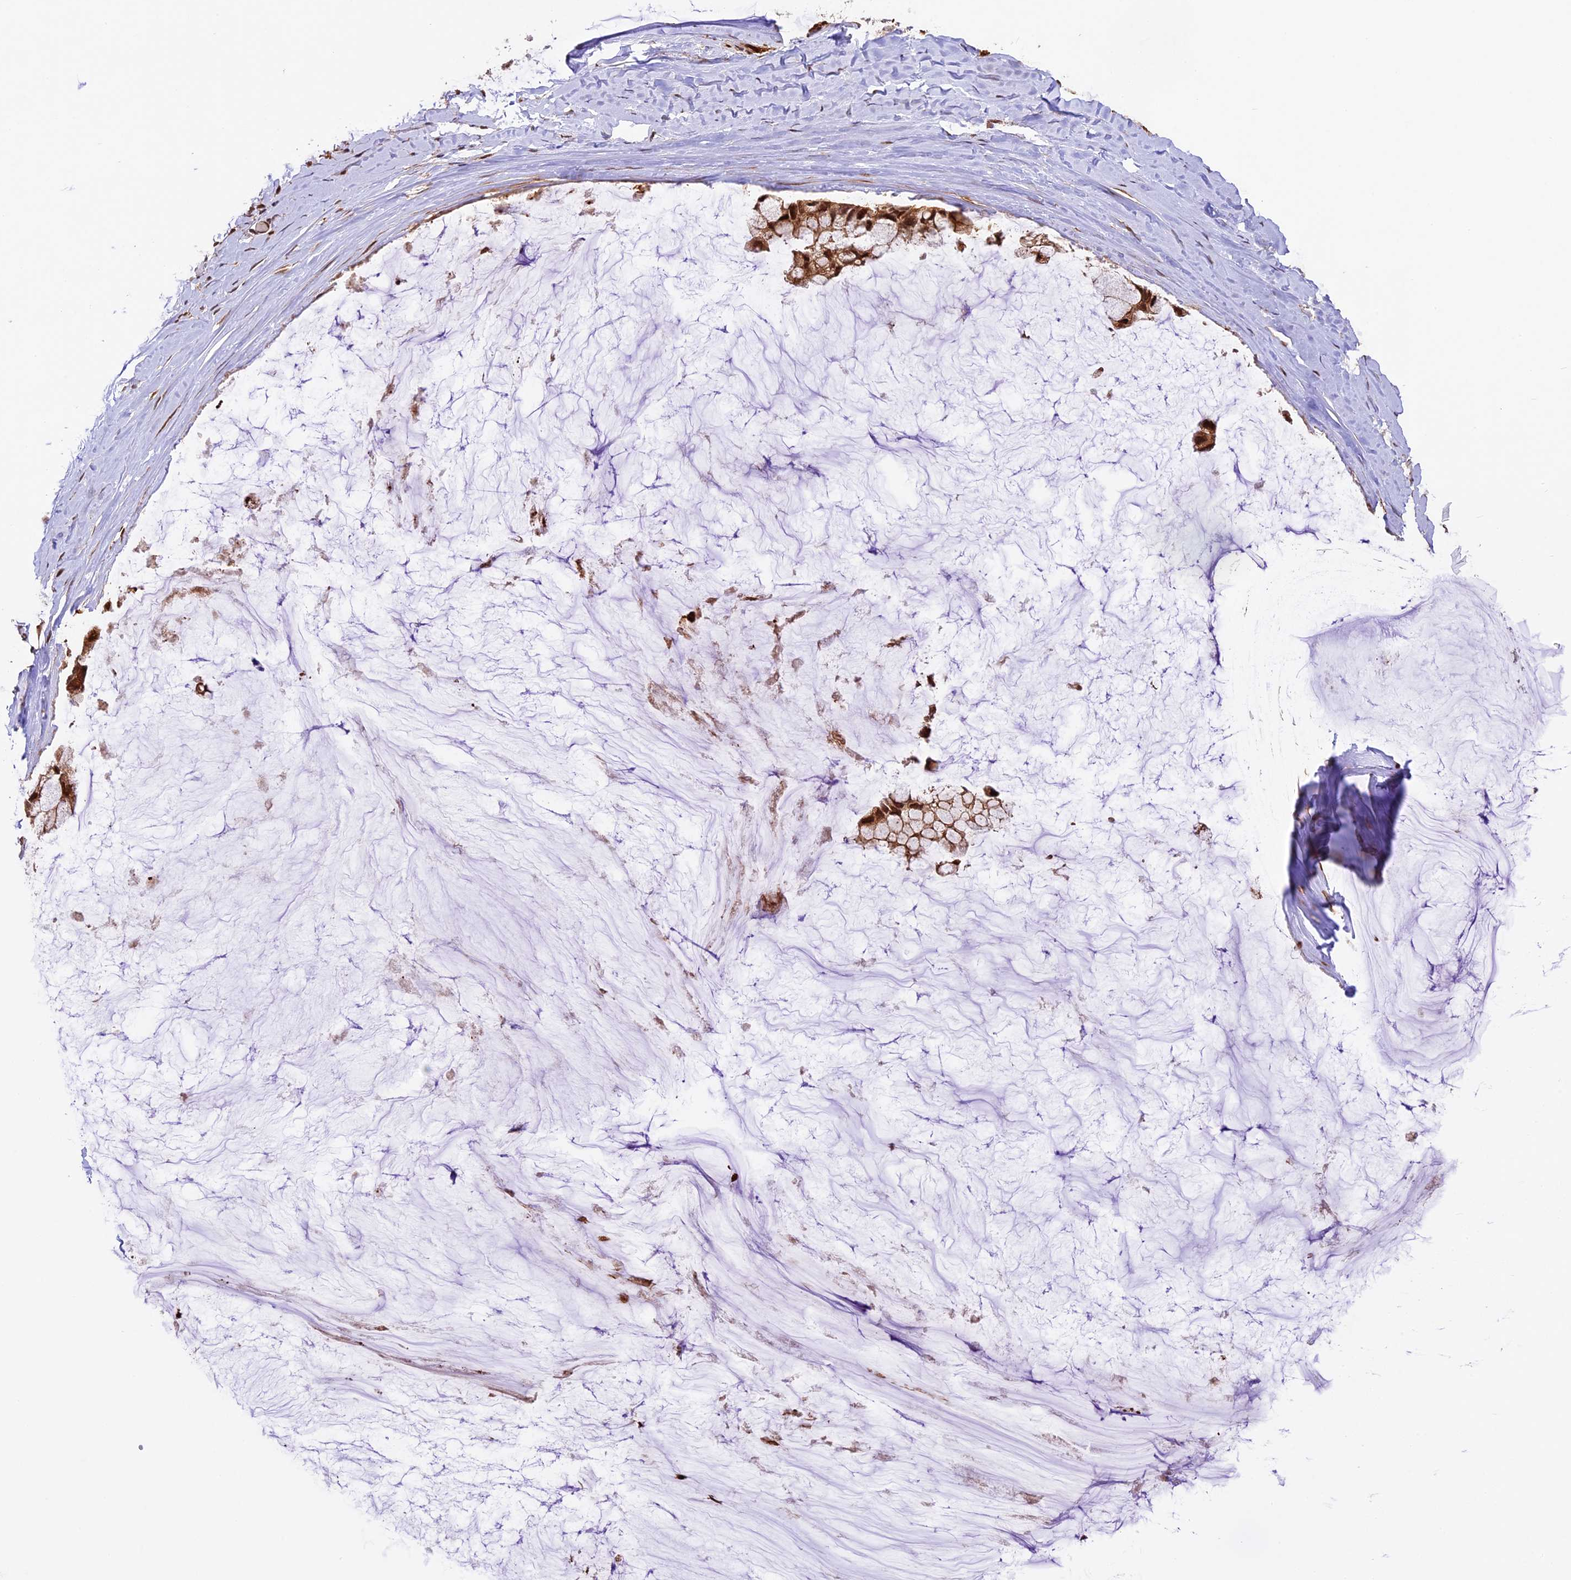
{"staining": {"intensity": "moderate", "quantity": ">75%", "location": "cytoplasmic/membranous,nuclear"}, "tissue": "ovarian cancer", "cell_type": "Tumor cells", "image_type": "cancer", "snomed": [{"axis": "morphology", "description": "Cystadenocarcinoma, mucinous, NOS"}, {"axis": "topography", "description": "Ovary"}], "caption": "Human ovarian cancer stained for a protein (brown) exhibits moderate cytoplasmic/membranous and nuclear positive expression in about >75% of tumor cells.", "gene": "DHX38", "patient": {"sex": "female", "age": 39}}